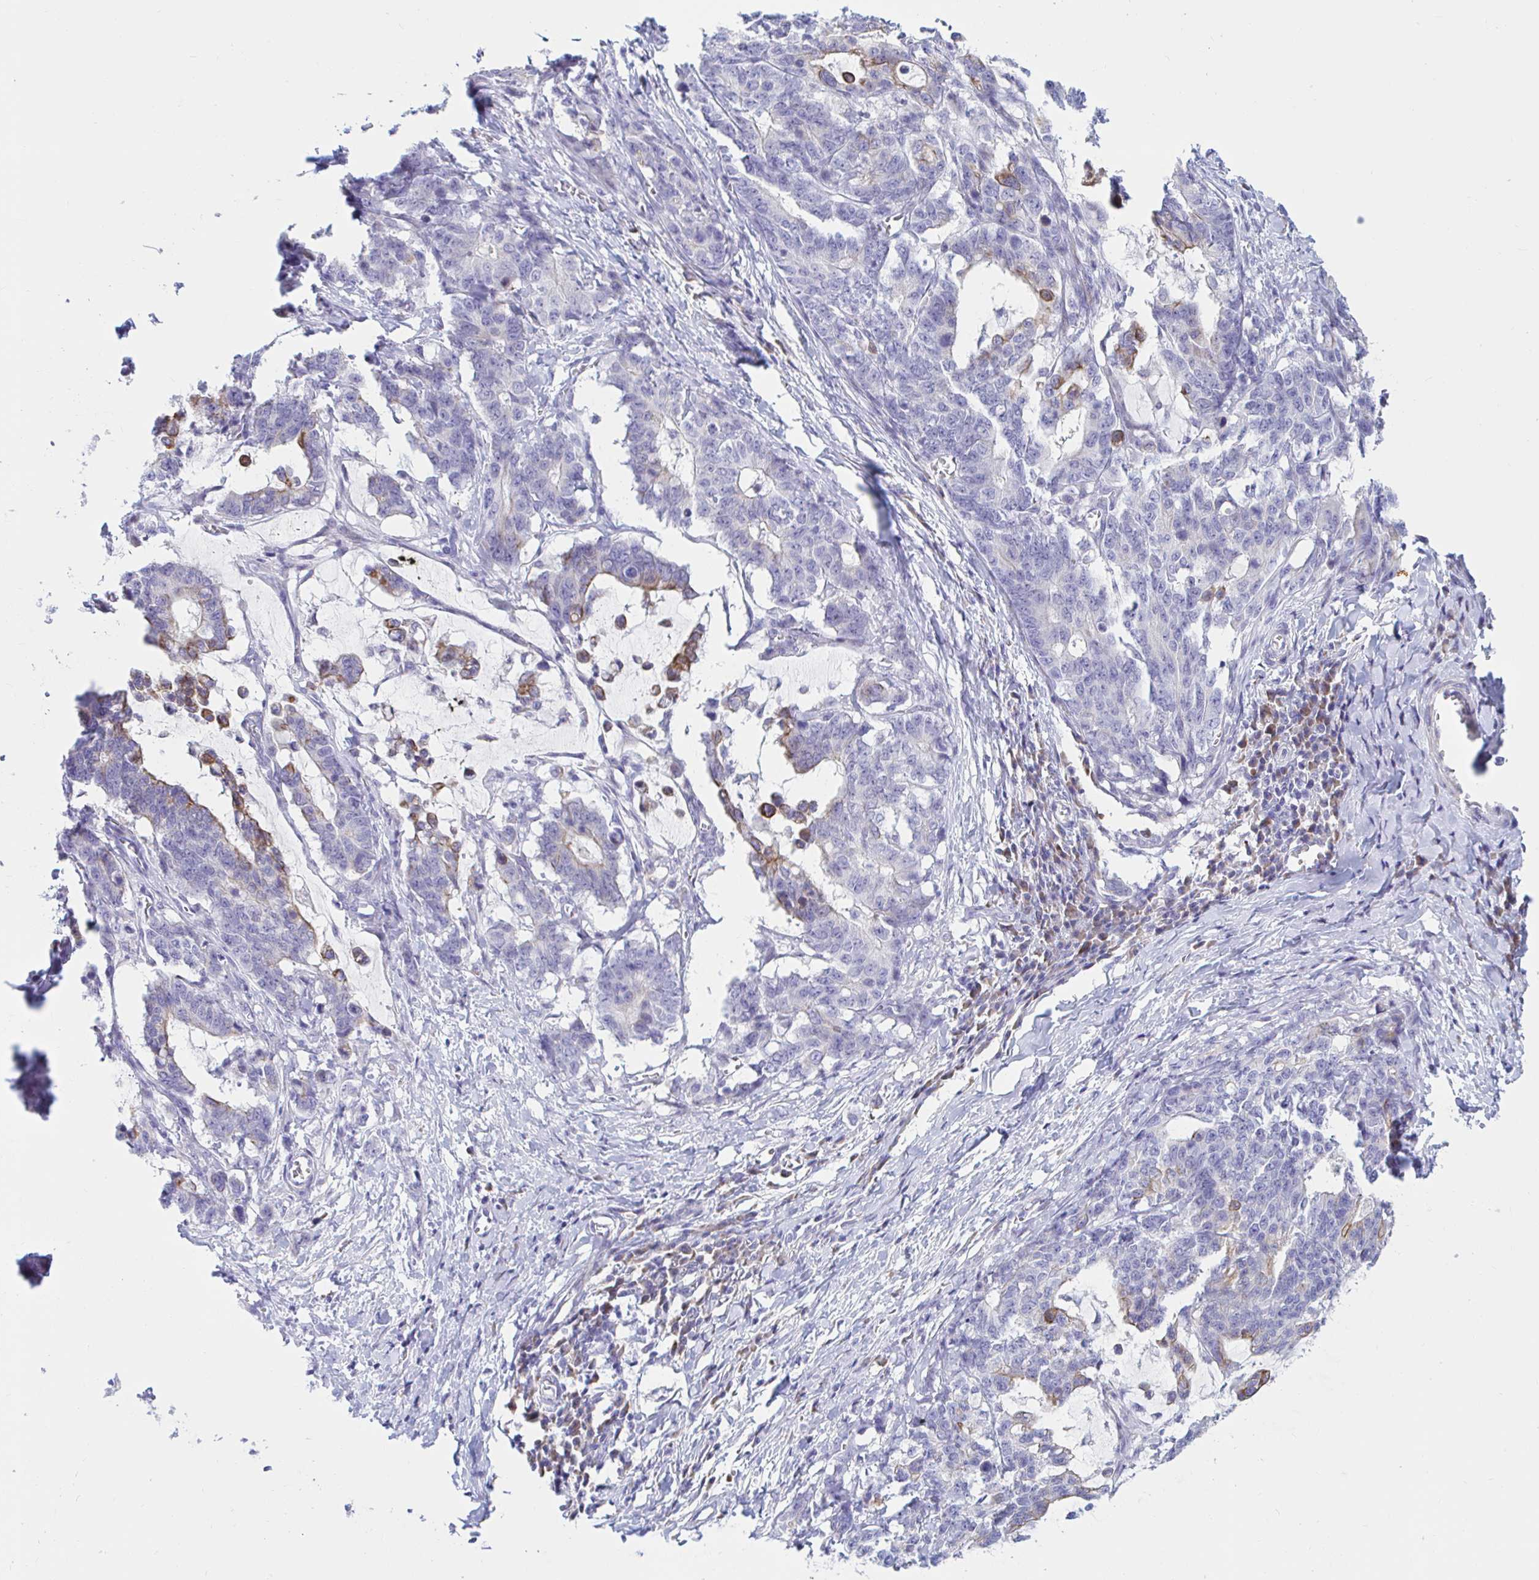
{"staining": {"intensity": "negative", "quantity": "none", "location": "none"}, "tissue": "stomach cancer", "cell_type": "Tumor cells", "image_type": "cancer", "snomed": [{"axis": "morphology", "description": "Normal tissue, NOS"}, {"axis": "morphology", "description": "Adenocarcinoma, NOS"}, {"axis": "topography", "description": "Stomach"}], "caption": "Tumor cells show no significant protein expression in stomach cancer.", "gene": "NBPF3", "patient": {"sex": "female", "age": 64}}